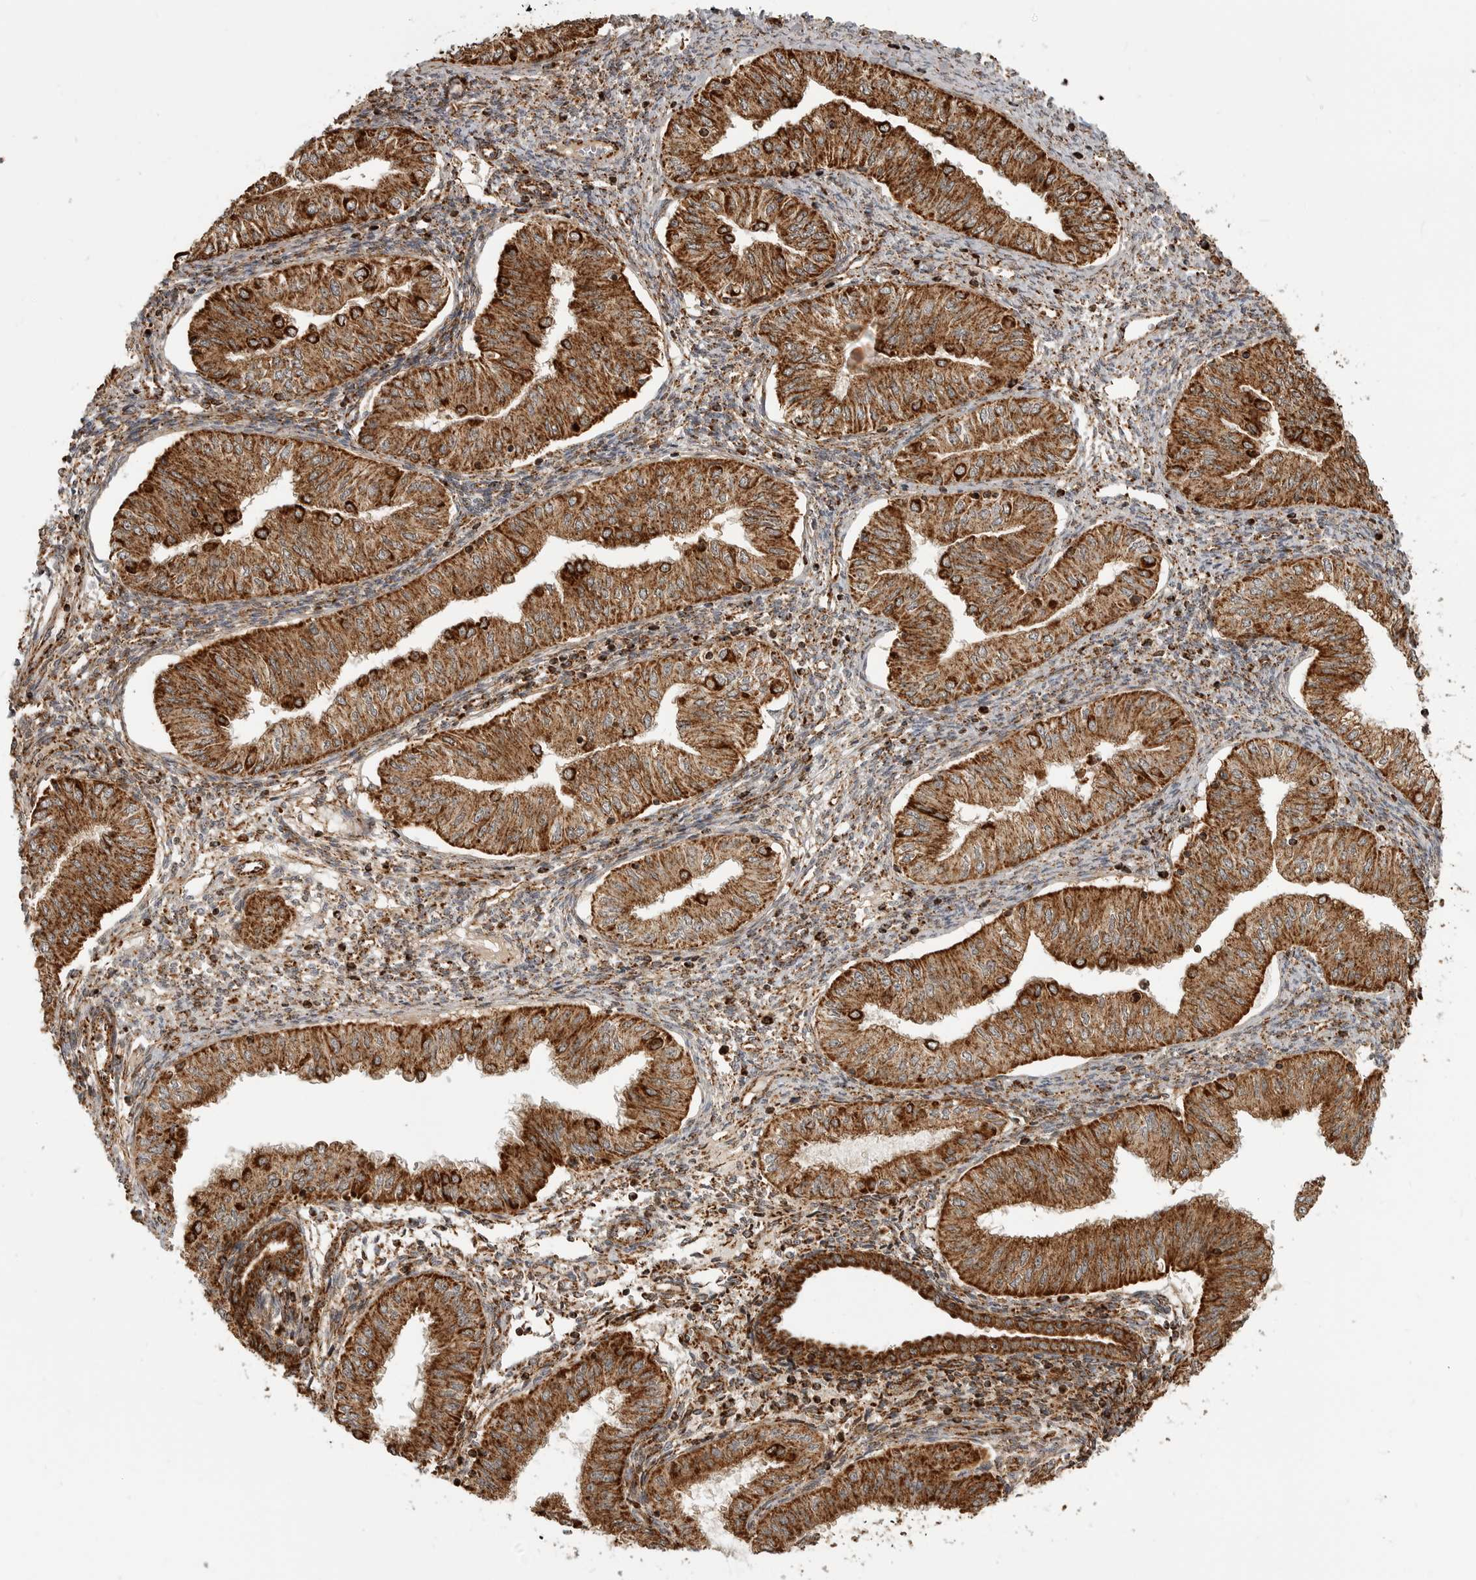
{"staining": {"intensity": "strong", "quantity": ">75%", "location": "cytoplasmic/membranous"}, "tissue": "endometrial cancer", "cell_type": "Tumor cells", "image_type": "cancer", "snomed": [{"axis": "morphology", "description": "Normal tissue, NOS"}, {"axis": "morphology", "description": "Adenocarcinoma, NOS"}, {"axis": "topography", "description": "Endometrium"}], "caption": "Endometrial cancer stained for a protein (brown) displays strong cytoplasmic/membranous positive expression in approximately >75% of tumor cells.", "gene": "BMP2K", "patient": {"sex": "female", "age": 53}}